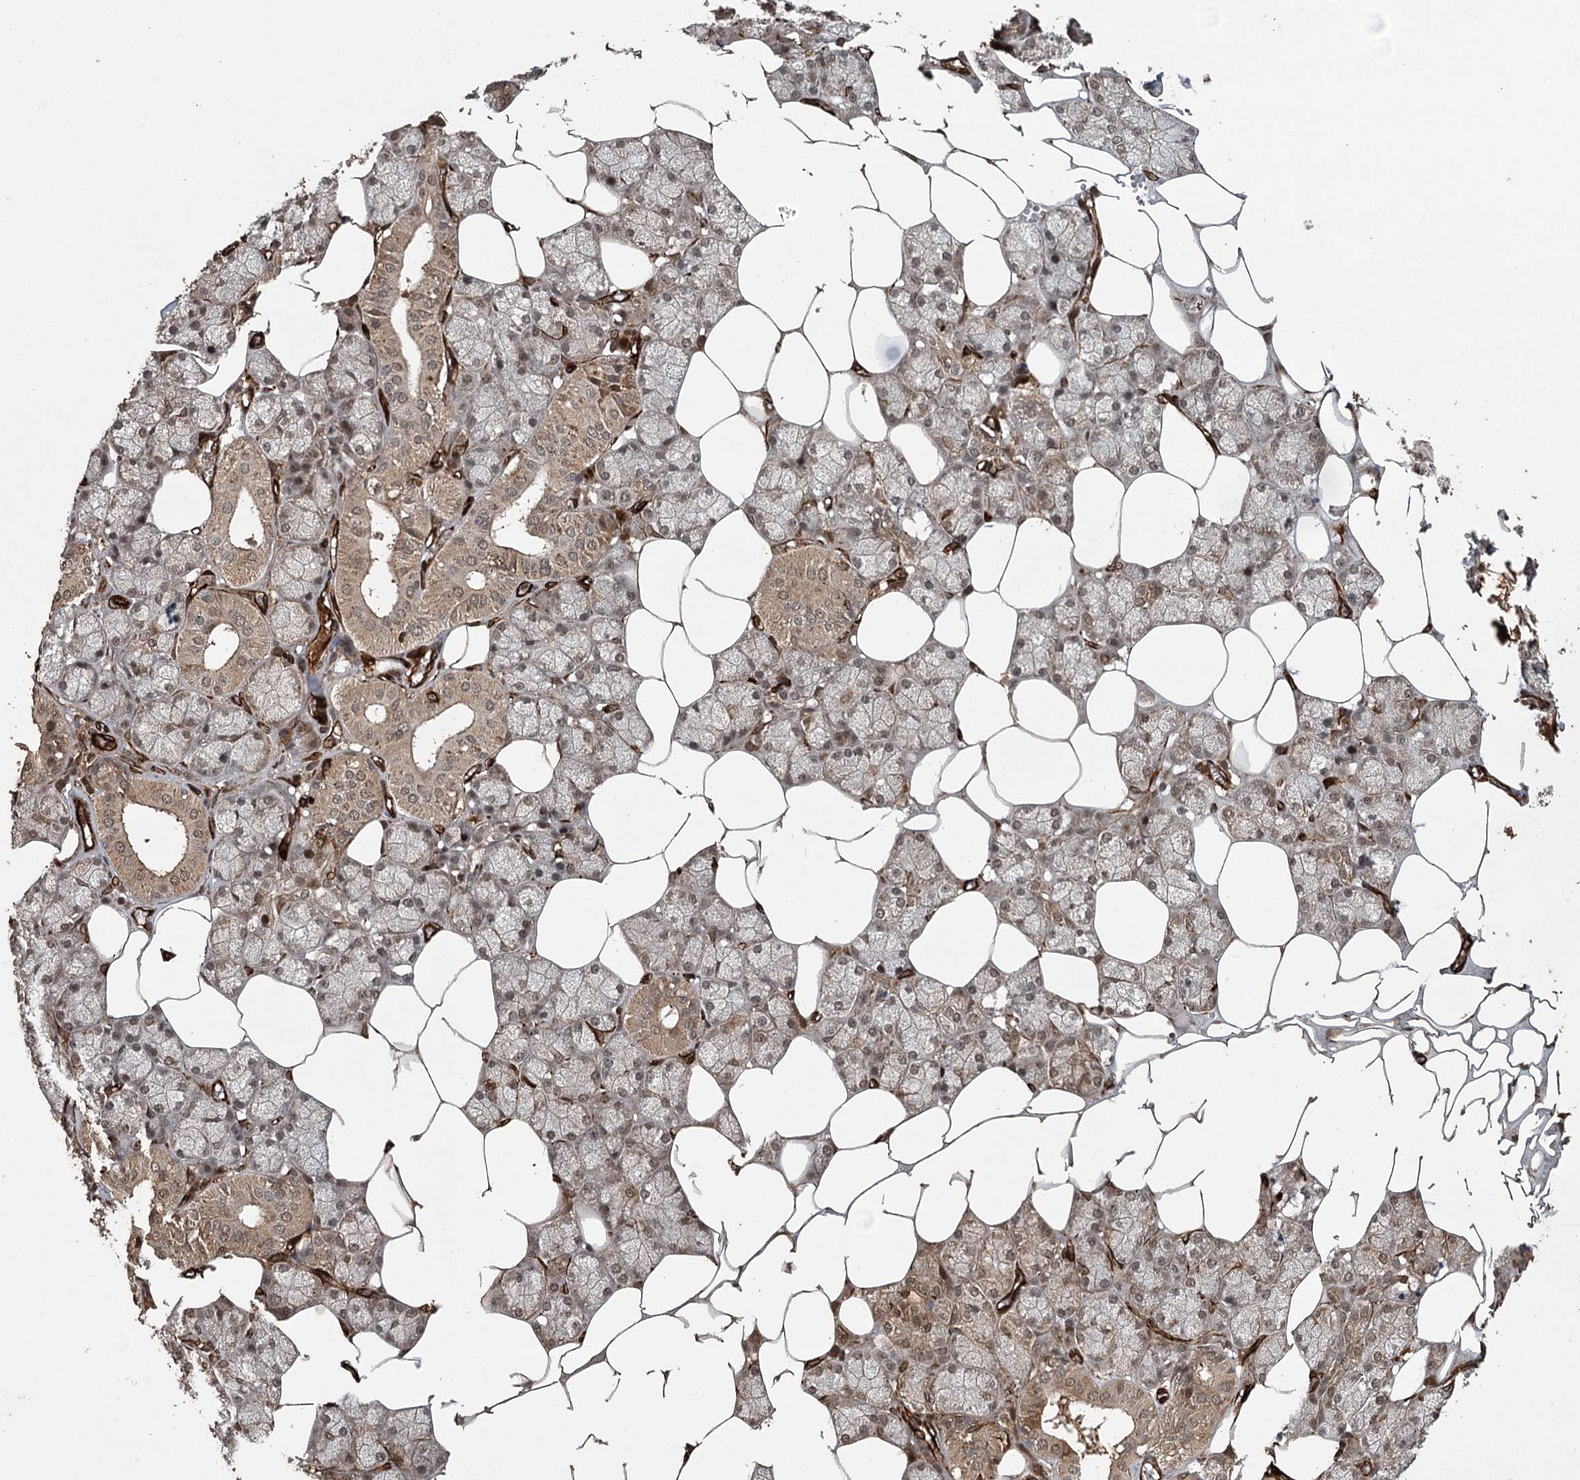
{"staining": {"intensity": "moderate", "quantity": "25%-75%", "location": "cytoplasmic/membranous,nuclear"}, "tissue": "salivary gland", "cell_type": "Glandular cells", "image_type": "normal", "snomed": [{"axis": "morphology", "description": "Normal tissue, NOS"}, {"axis": "topography", "description": "Salivary gland"}], "caption": "Salivary gland stained with DAB (3,3'-diaminobenzidine) IHC shows medium levels of moderate cytoplasmic/membranous,nuclear expression in about 25%-75% of glandular cells. (Stains: DAB in brown, nuclei in blue, Microscopy: brightfield microscopy at high magnification).", "gene": "RPAP3", "patient": {"sex": "male", "age": 62}}